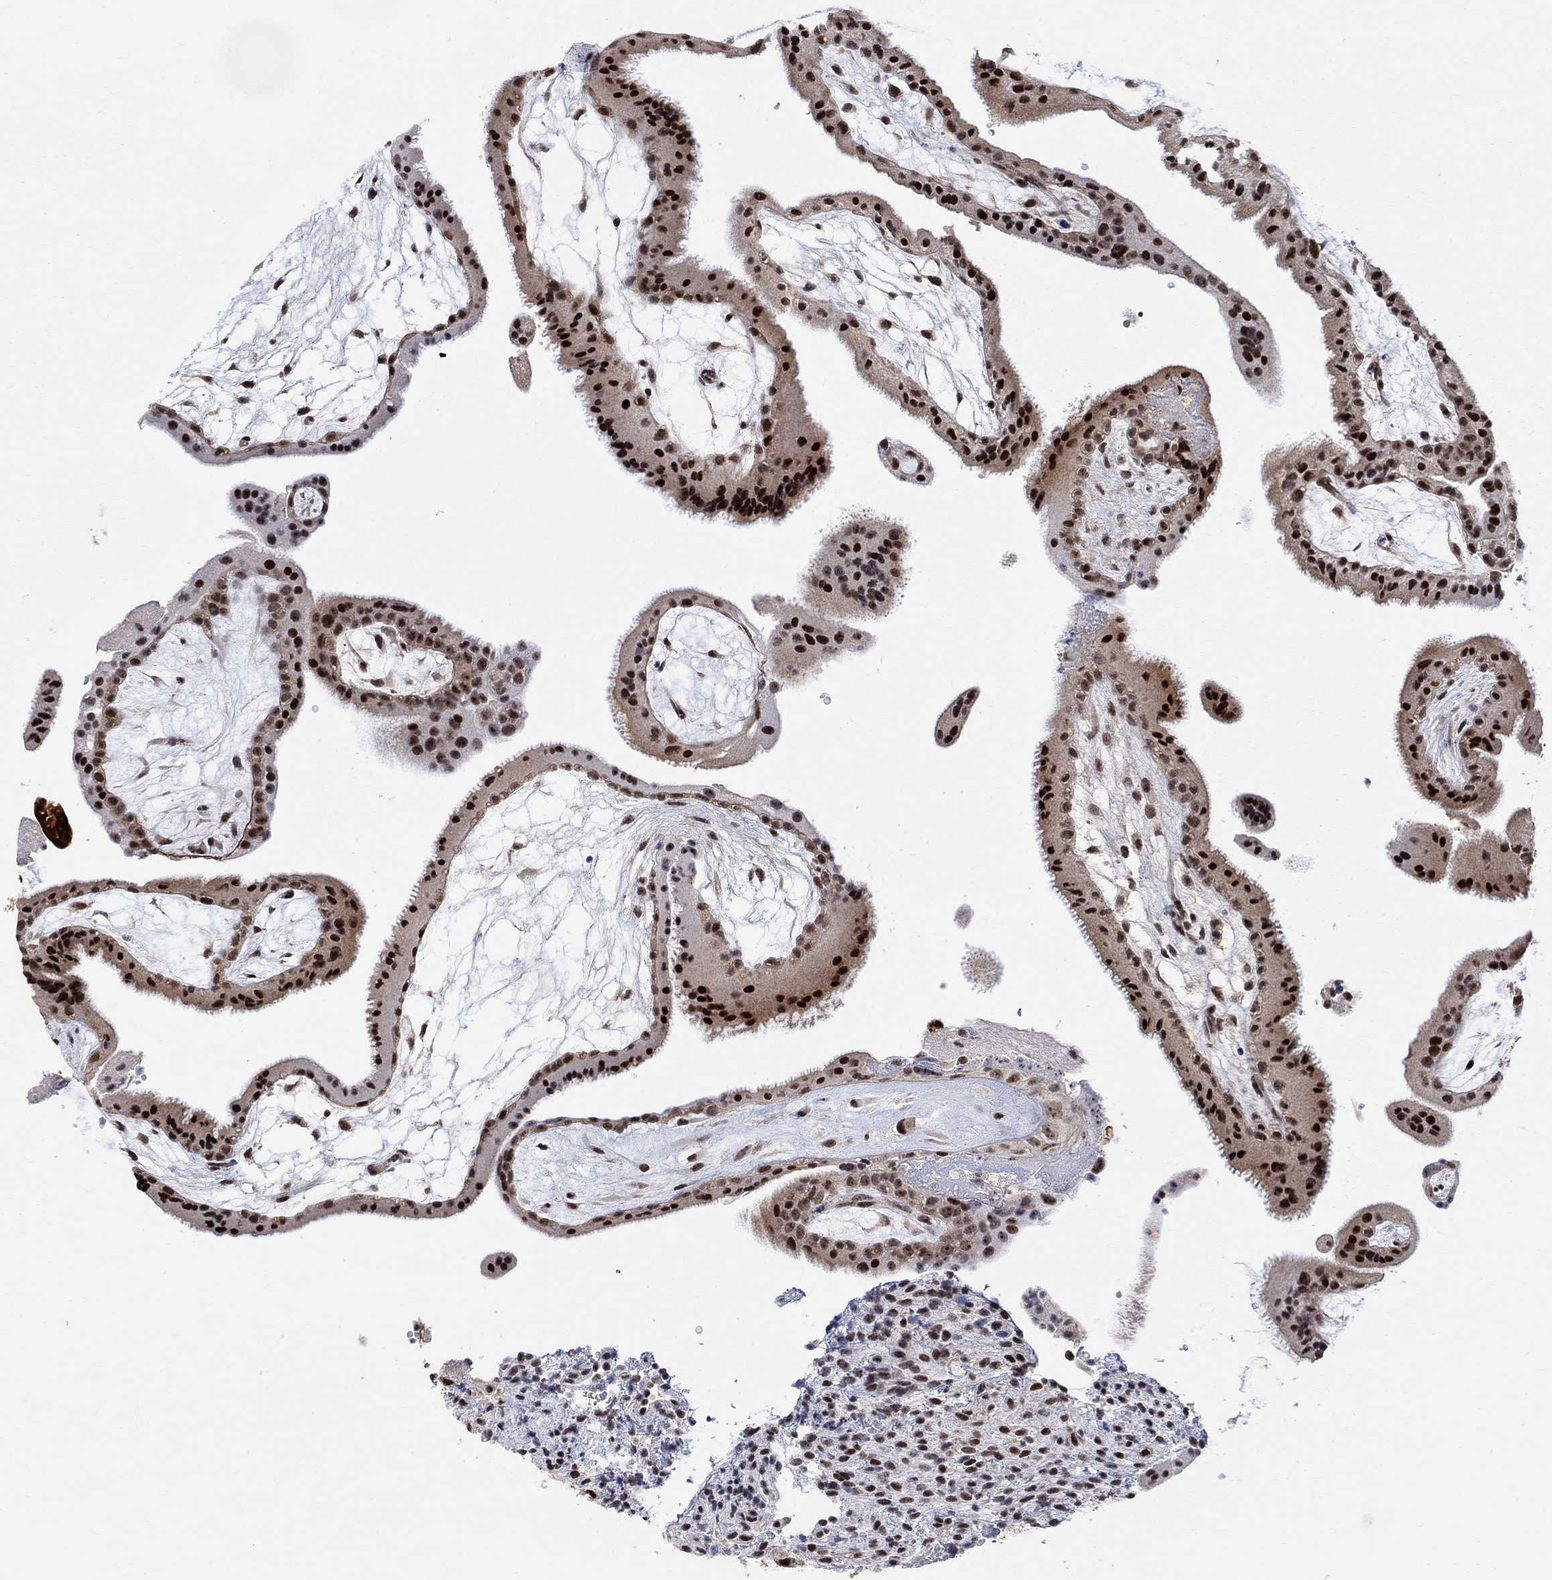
{"staining": {"intensity": "moderate", "quantity": "25%-75%", "location": "nuclear"}, "tissue": "placenta", "cell_type": "Decidual cells", "image_type": "normal", "snomed": [{"axis": "morphology", "description": "Normal tissue, NOS"}, {"axis": "topography", "description": "Placenta"}], "caption": "DAB (3,3'-diaminobenzidine) immunohistochemical staining of unremarkable human placenta reveals moderate nuclear protein staining in about 25%-75% of decidual cells.", "gene": "E4F1", "patient": {"sex": "female", "age": 19}}